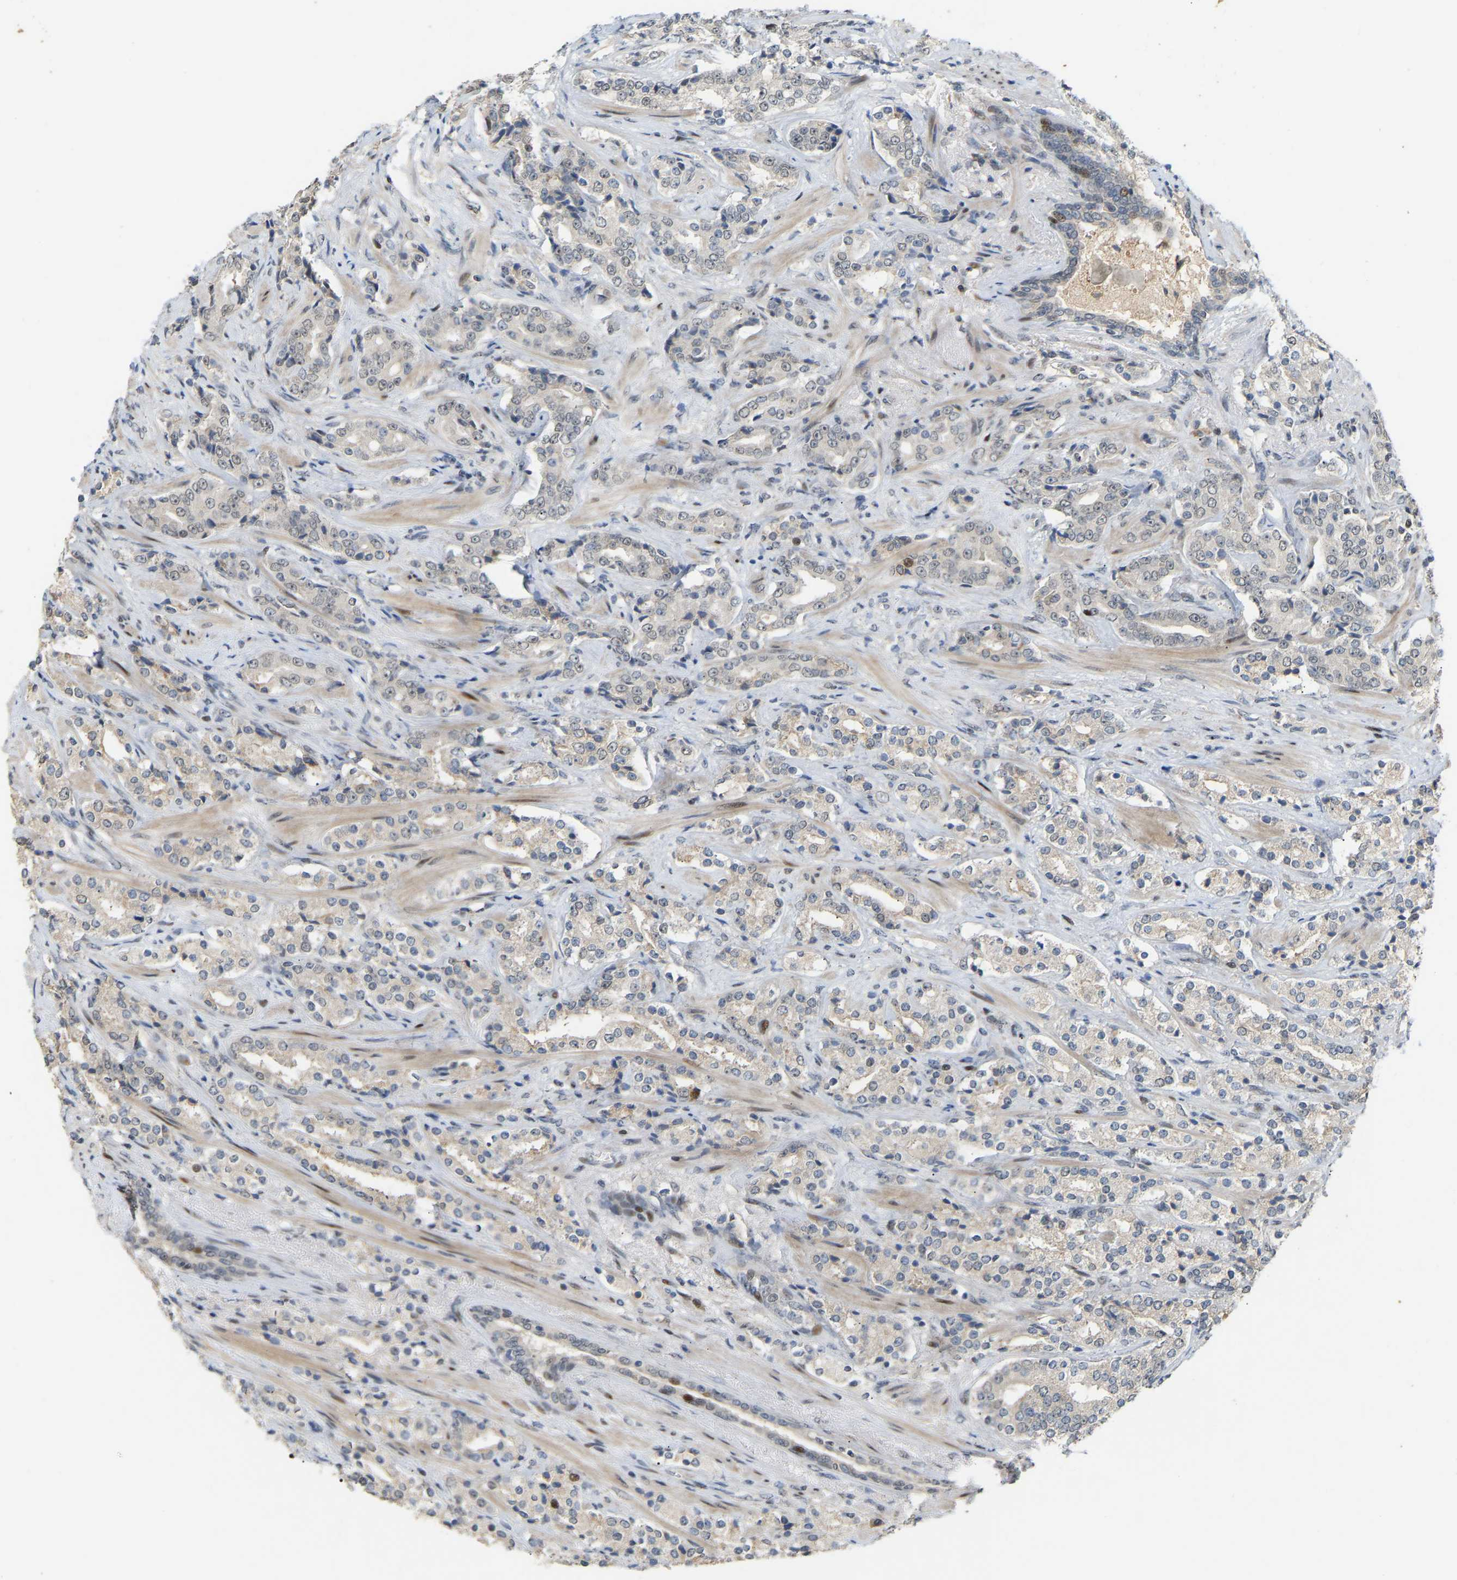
{"staining": {"intensity": "weak", "quantity": "<25%", "location": "cytoplasmic/membranous"}, "tissue": "prostate cancer", "cell_type": "Tumor cells", "image_type": "cancer", "snomed": [{"axis": "morphology", "description": "Adenocarcinoma, High grade"}, {"axis": "topography", "description": "Prostate"}], "caption": "Immunohistochemistry image of neoplastic tissue: prostate cancer (high-grade adenocarcinoma) stained with DAB (3,3'-diaminobenzidine) shows no significant protein staining in tumor cells.", "gene": "PTPN4", "patient": {"sex": "male", "age": 71}}